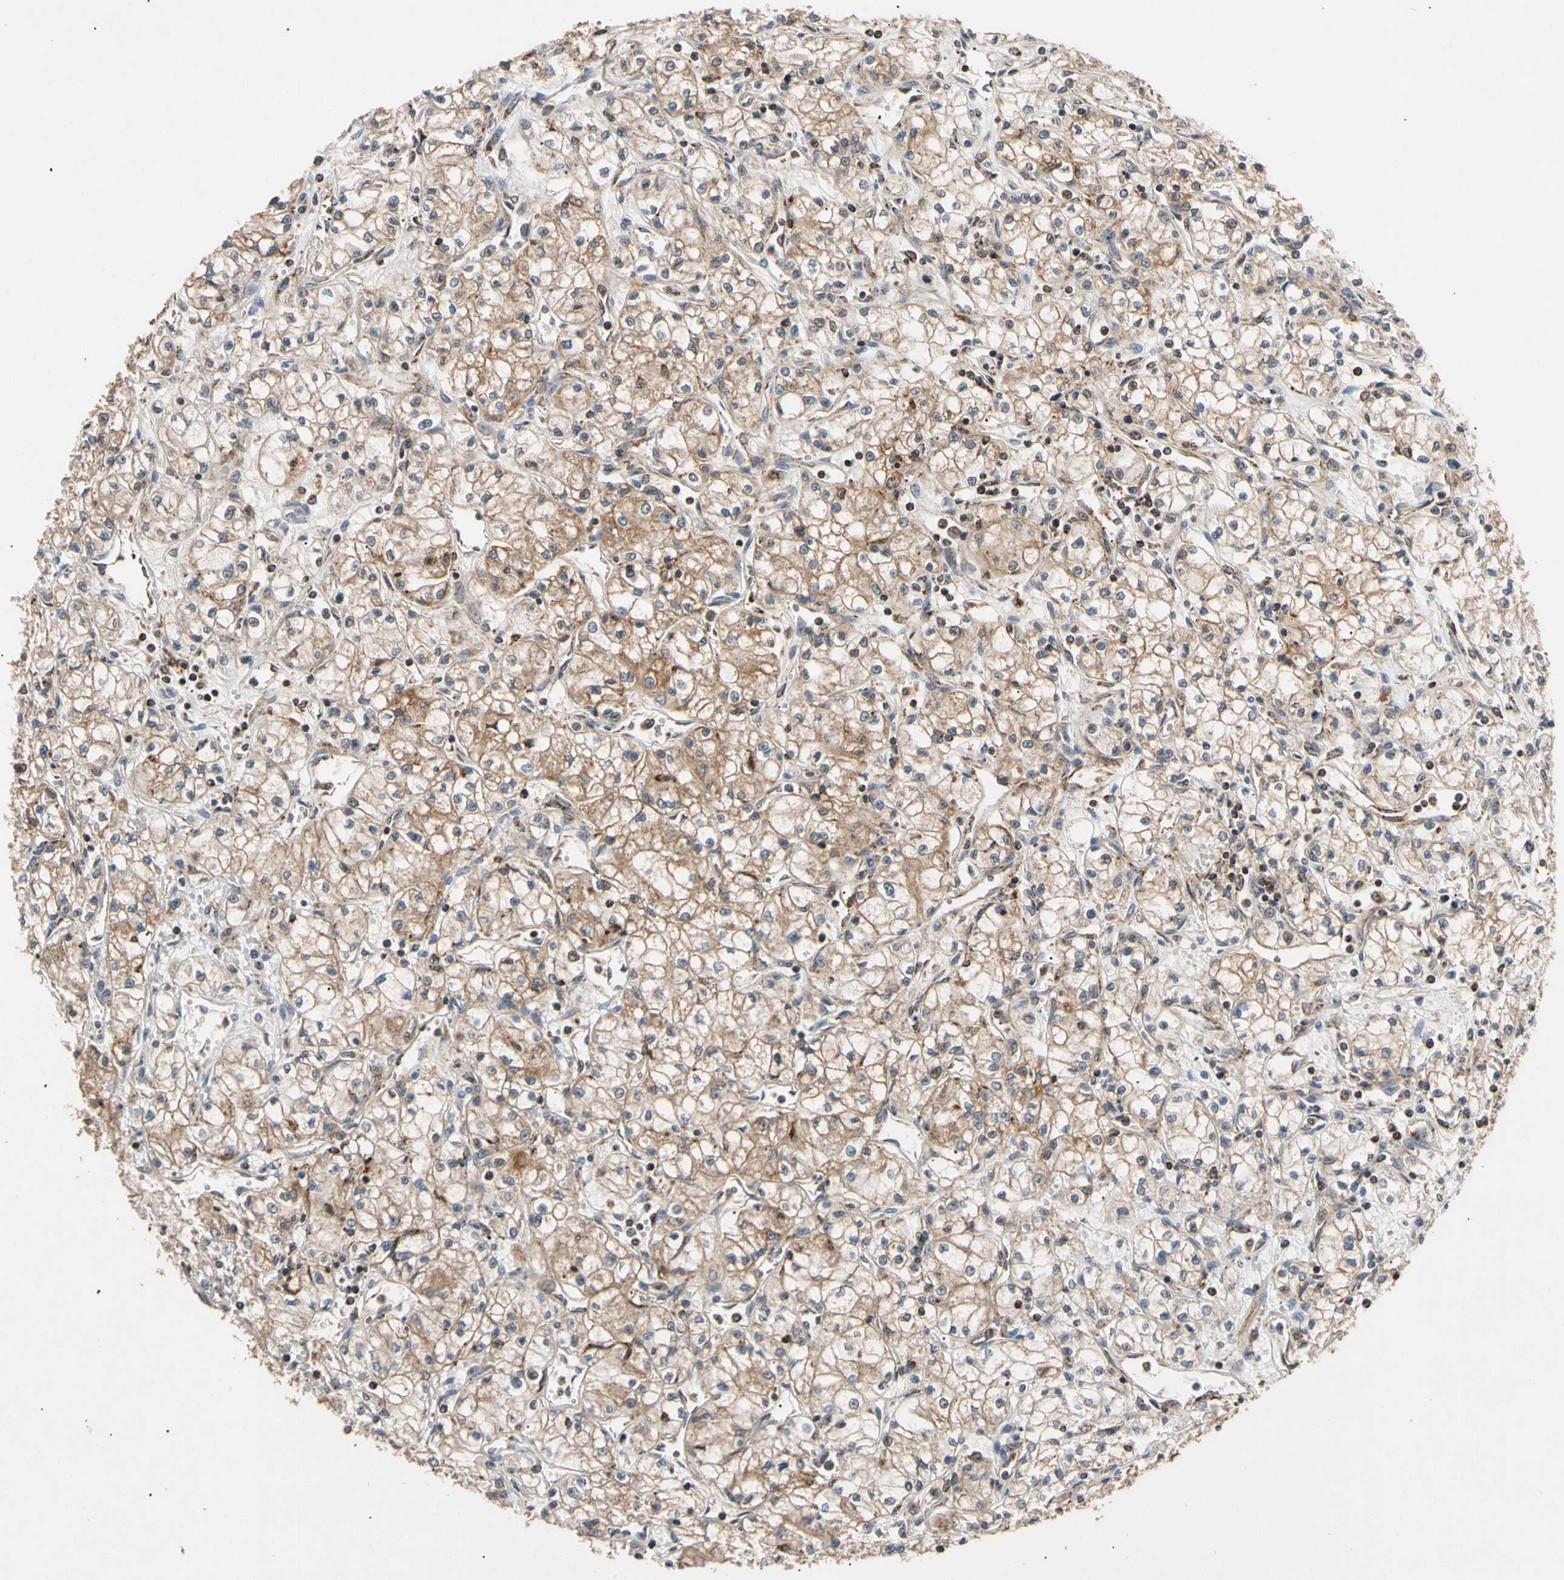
{"staining": {"intensity": "moderate", "quantity": "25%-75%", "location": "cytoplasmic/membranous"}, "tissue": "renal cancer", "cell_type": "Tumor cells", "image_type": "cancer", "snomed": [{"axis": "morphology", "description": "Normal tissue, NOS"}, {"axis": "morphology", "description": "Adenocarcinoma, NOS"}, {"axis": "topography", "description": "Kidney"}], "caption": "DAB immunohistochemical staining of adenocarcinoma (renal) shows moderate cytoplasmic/membranous protein staining in approximately 25%-75% of tumor cells. (DAB (3,3'-diaminobenzidine) = brown stain, brightfield microscopy at high magnification).", "gene": "MRPS22", "patient": {"sex": "male", "age": 59}}